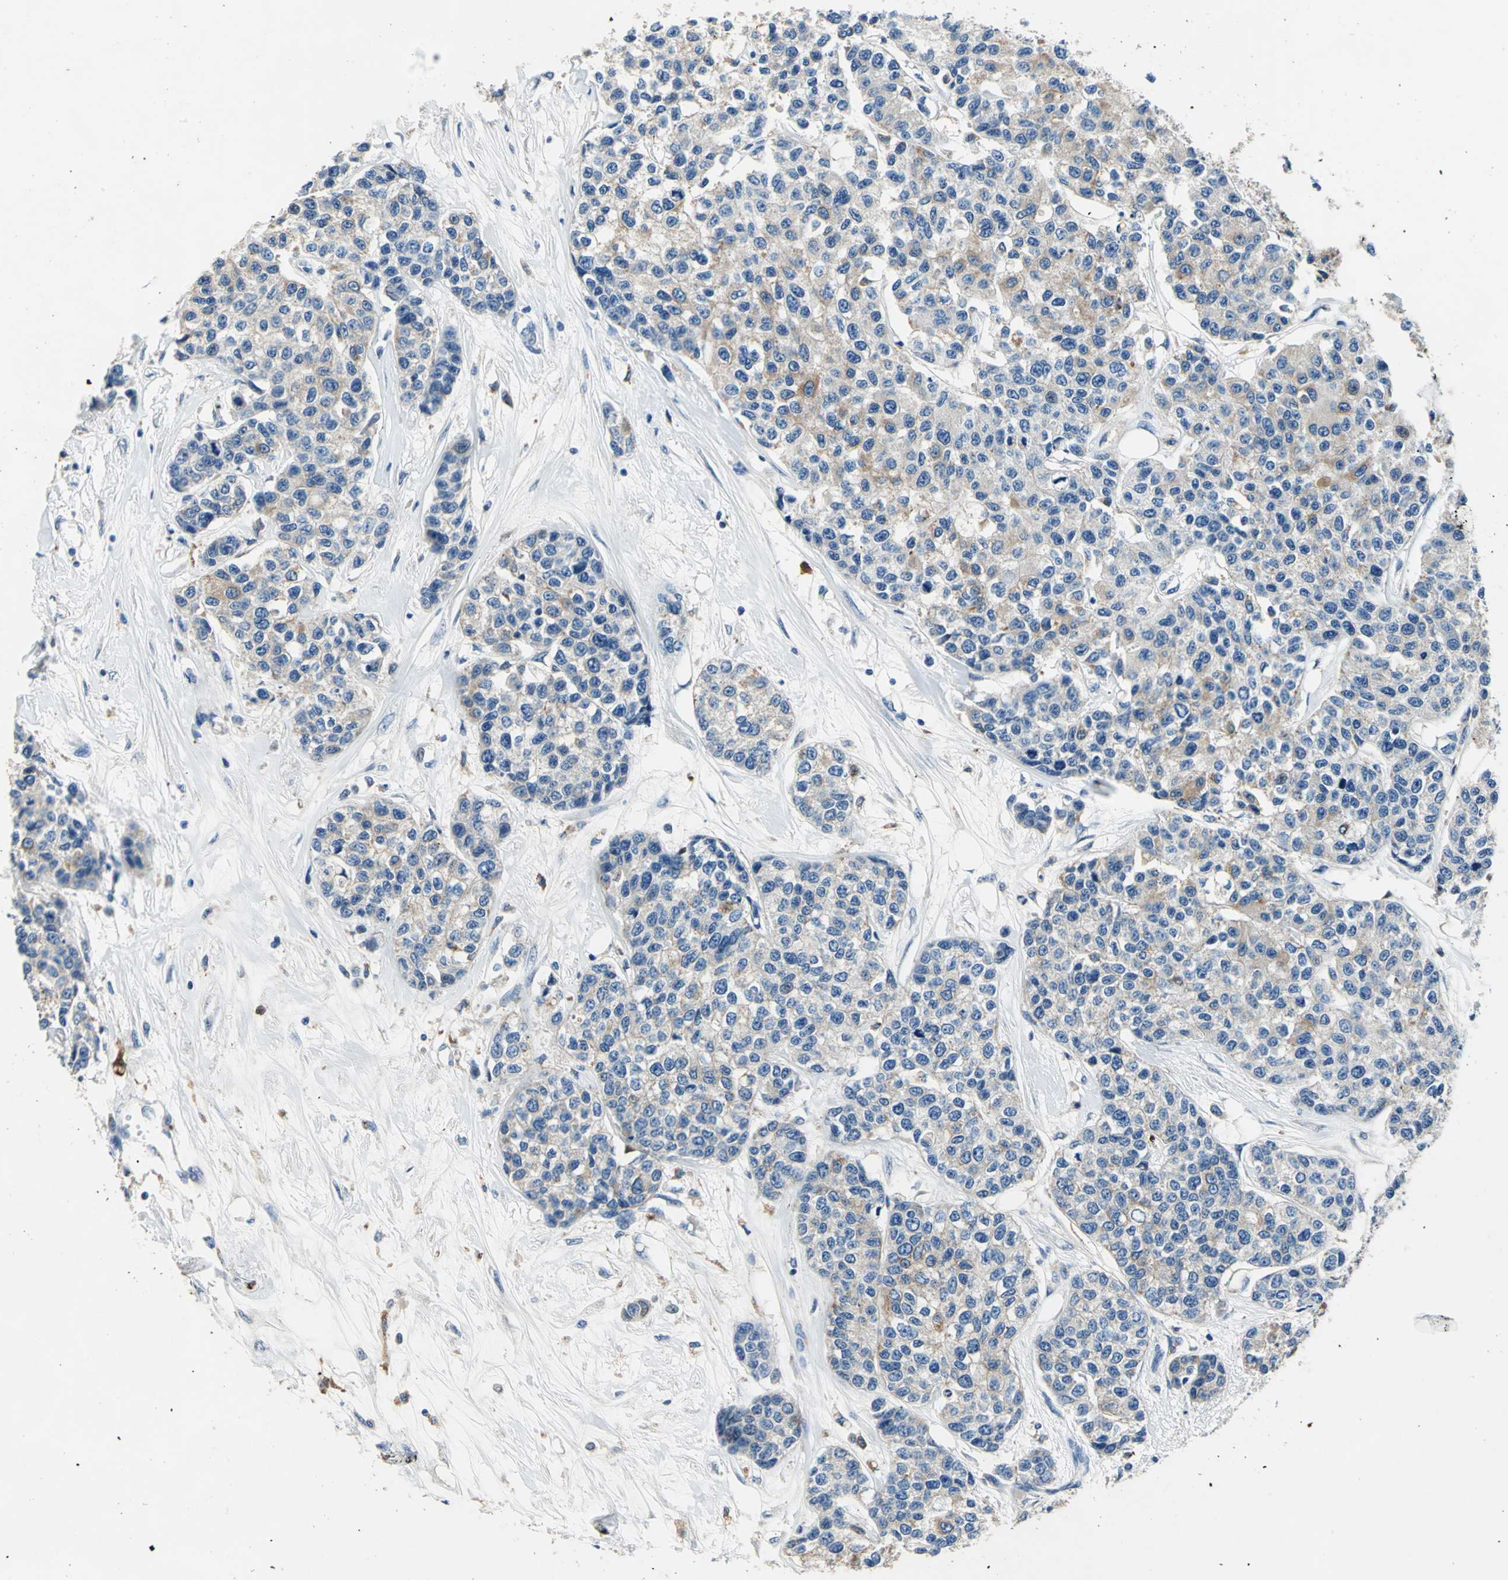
{"staining": {"intensity": "weak", "quantity": ">75%", "location": "cytoplasmic/membranous"}, "tissue": "breast cancer", "cell_type": "Tumor cells", "image_type": "cancer", "snomed": [{"axis": "morphology", "description": "Duct carcinoma"}, {"axis": "topography", "description": "Breast"}], "caption": "Breast cancer (intraductal carcinoma) stained for a protein (brown) demonstrates weak cytoplasmic/membranous positive staining in about >75% of tumor cells.", "gene": "RASD2", "patient": {"sex": "female", "age": 51}}